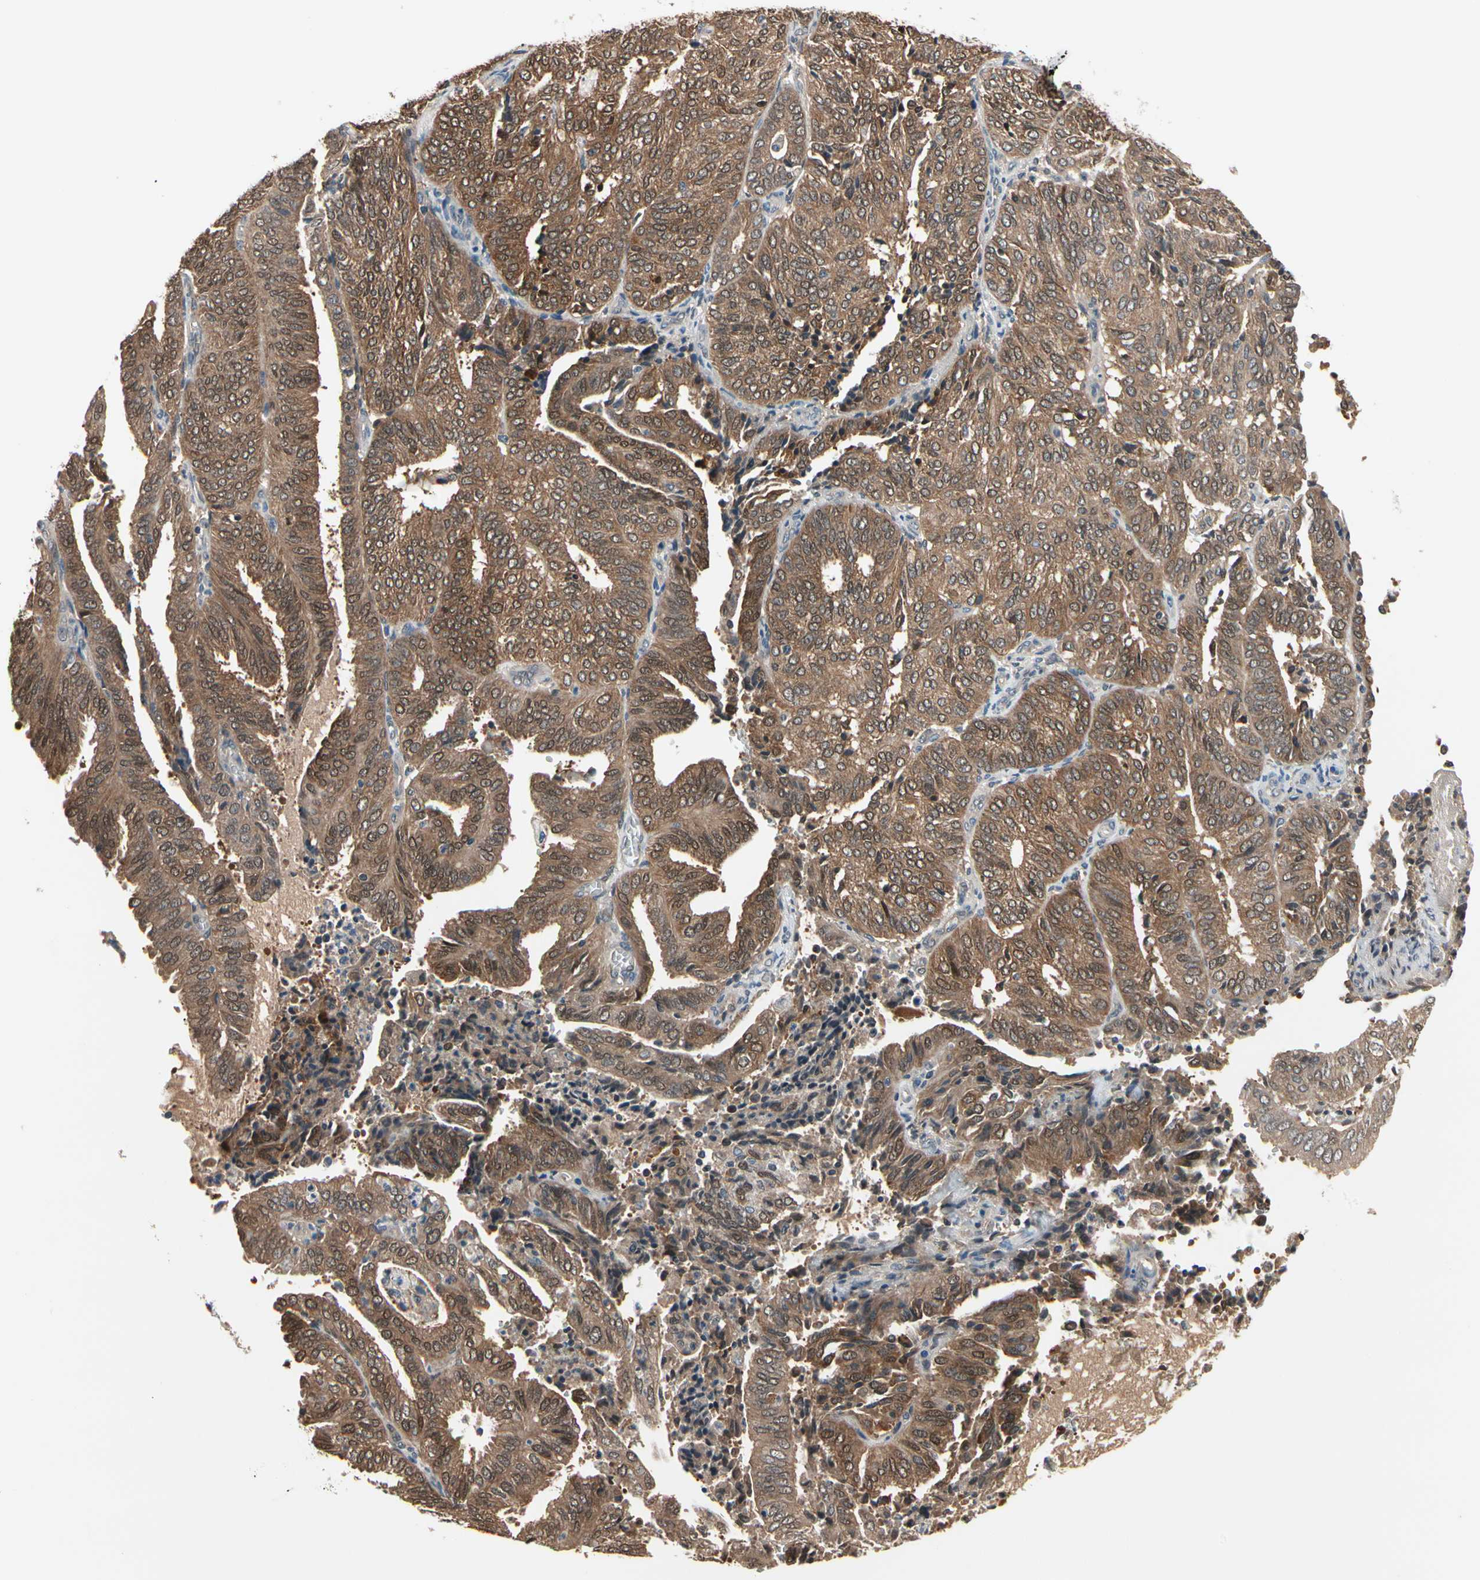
{"staining": {"intensity": "moderate", "quantity": ">75%", "location": "cytoplasmic/membranous,nuclear"}, "tissue": "endometrial cancer", "cell_type": "Tumor cells", "image_type": "cancer", "snomed": [{"axis": "morphology", "description": "Adenocarcinoma, NOS"}, {"axis": "topography", "description": "Uterus"}], "caption": "A histopathology image of human endometrial cancer stained for a protein demonstrates moderate cytoplasmic/membranous and nuclear brown staining in tumor cells.", "gene": "PRDX6", "patient": {"sex": "female", "age": 60}}